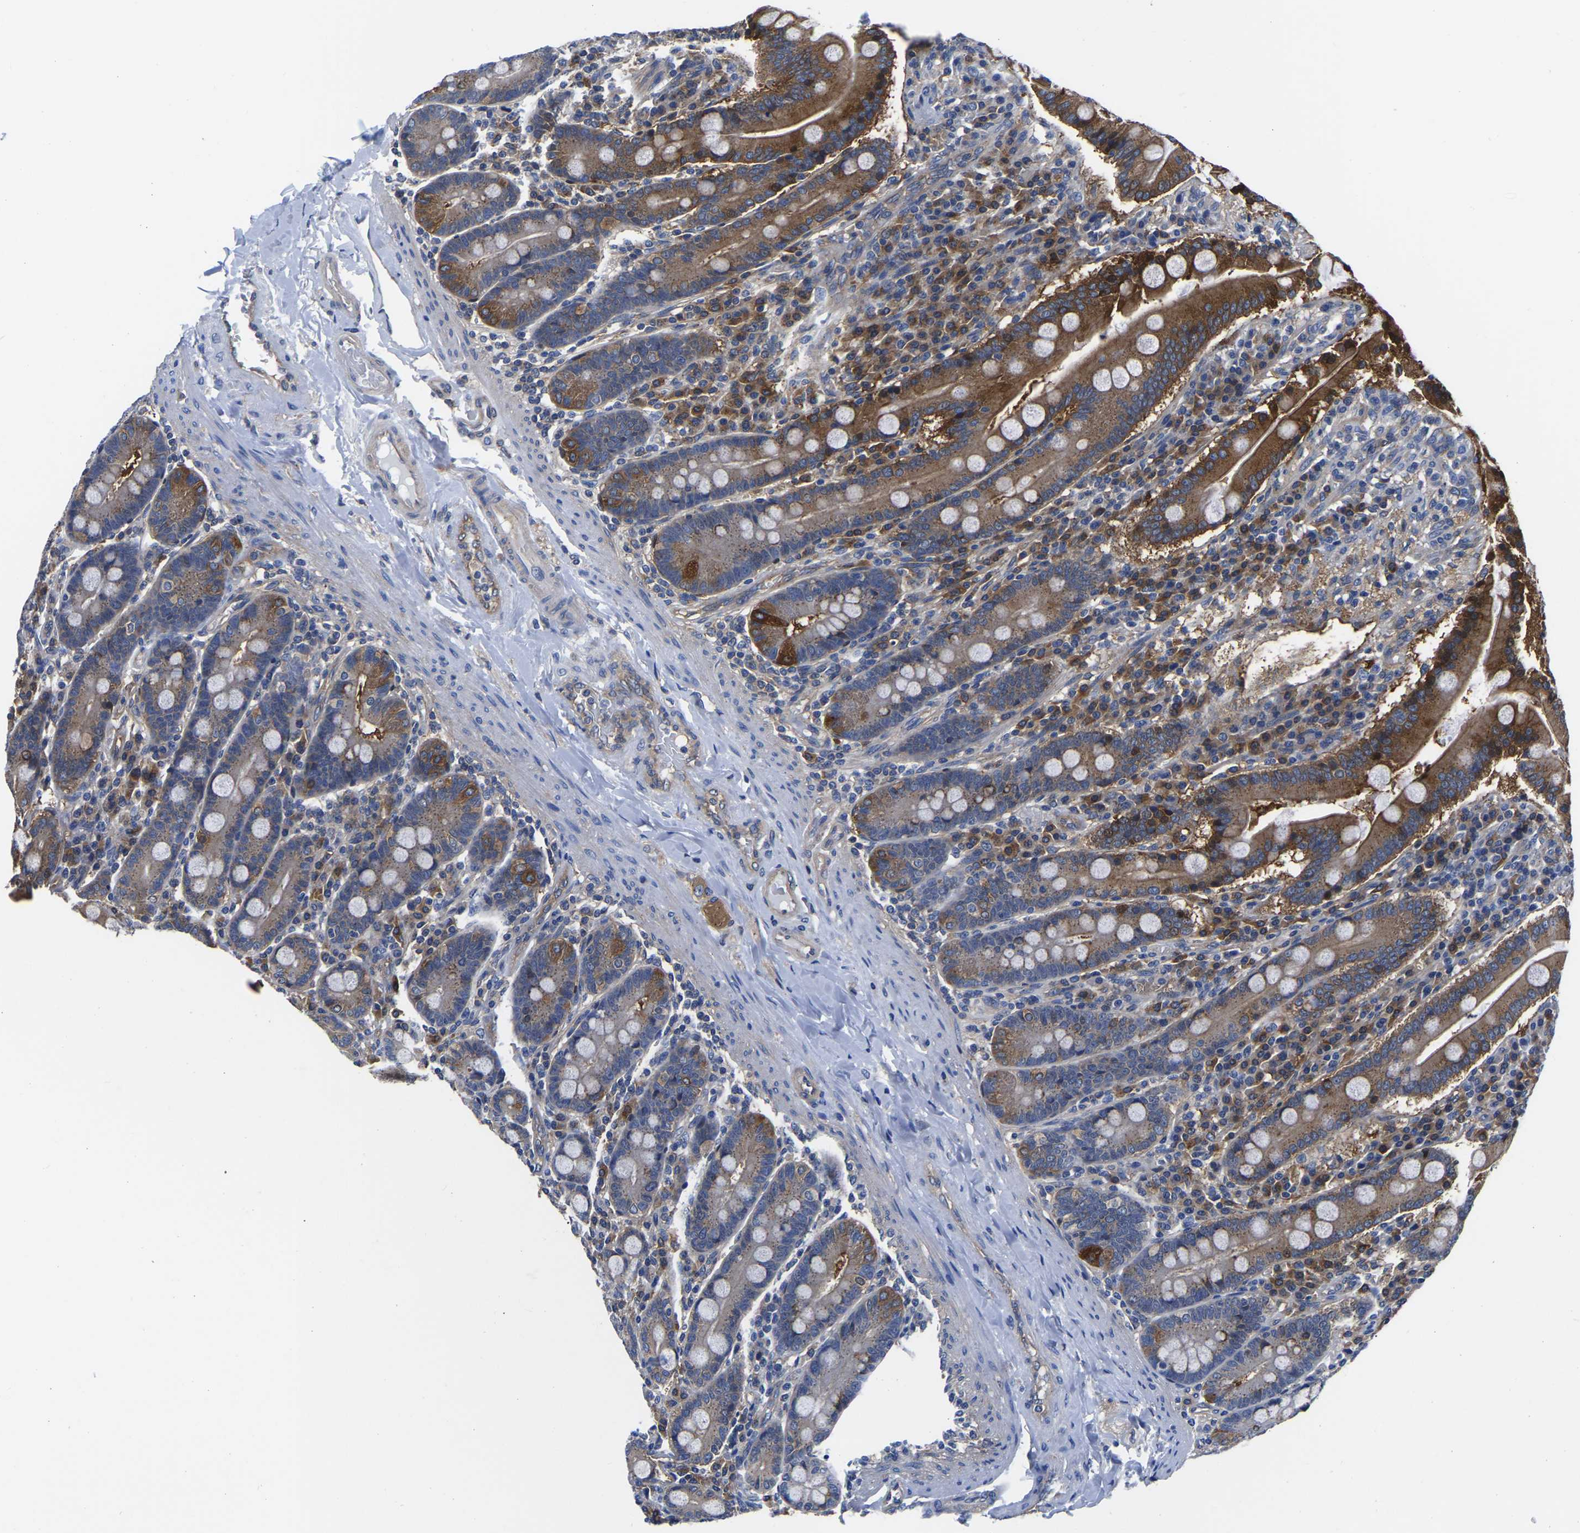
{"staining": {"intensity": "strong", "quantity": "25%-75%", "location": "cytoplasmic/membranous"}, "tissue": "duodenum", "cell_type": "Glandular cells", "image_type": "normal", "snomed": [{"axis": "morphology", "description": "Normal tissue, NOS"}, {"axis": "topography", "description": "Duodenum"}], "caption": "Immunohistochemistry photomicrograph of benign human duodenum stained for a protein (brown), which displays high levels of strong cytoplasmic/membranous staining in about 25%-75% of glandular cells.", "gene": "TFG", "patient": {"sex": "male", "age": 50}}